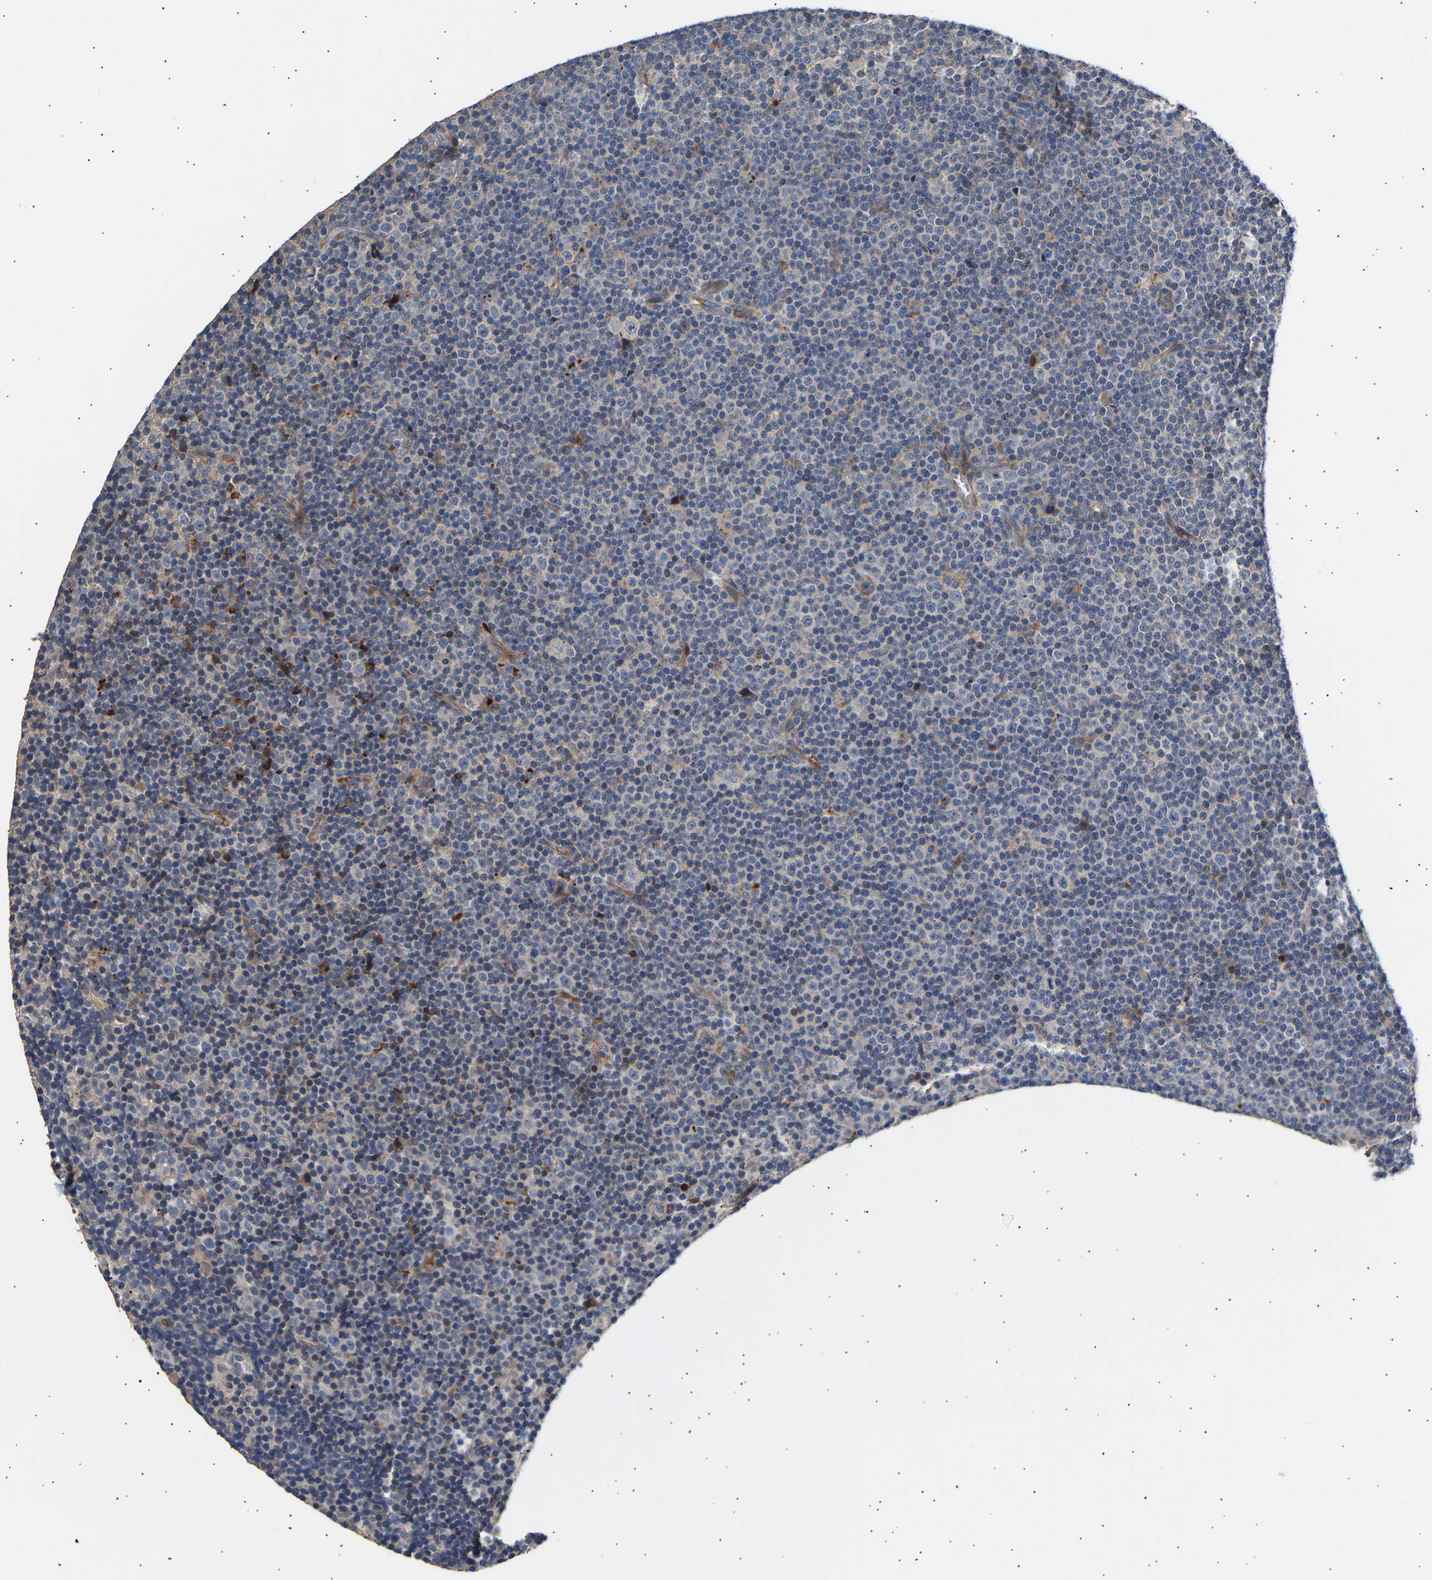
{"staining": {"intensity": "negative", "quantity": "none", "location": "none"}, "tissue": "lymphoma", "cell_type": "Tumor cells", "image_type": "cancer", "snomed": [{"axis": "morphology", "description": "Malignant lymphoma, non-Hodgkin's type, Low grade"}, {"axis": "topography", "description": "Lymph node"}], "caption": "The photomicrograph displays no significant staining in tumor cells of malignant lymphoma, non-Hodgkin's type (low-grade). The staining is performed using DAB brown chromogen with nuclei counter-stained in using hematoxylin.", "gene": "KASH5", "patient": {"sex": "female", "age": 67}}